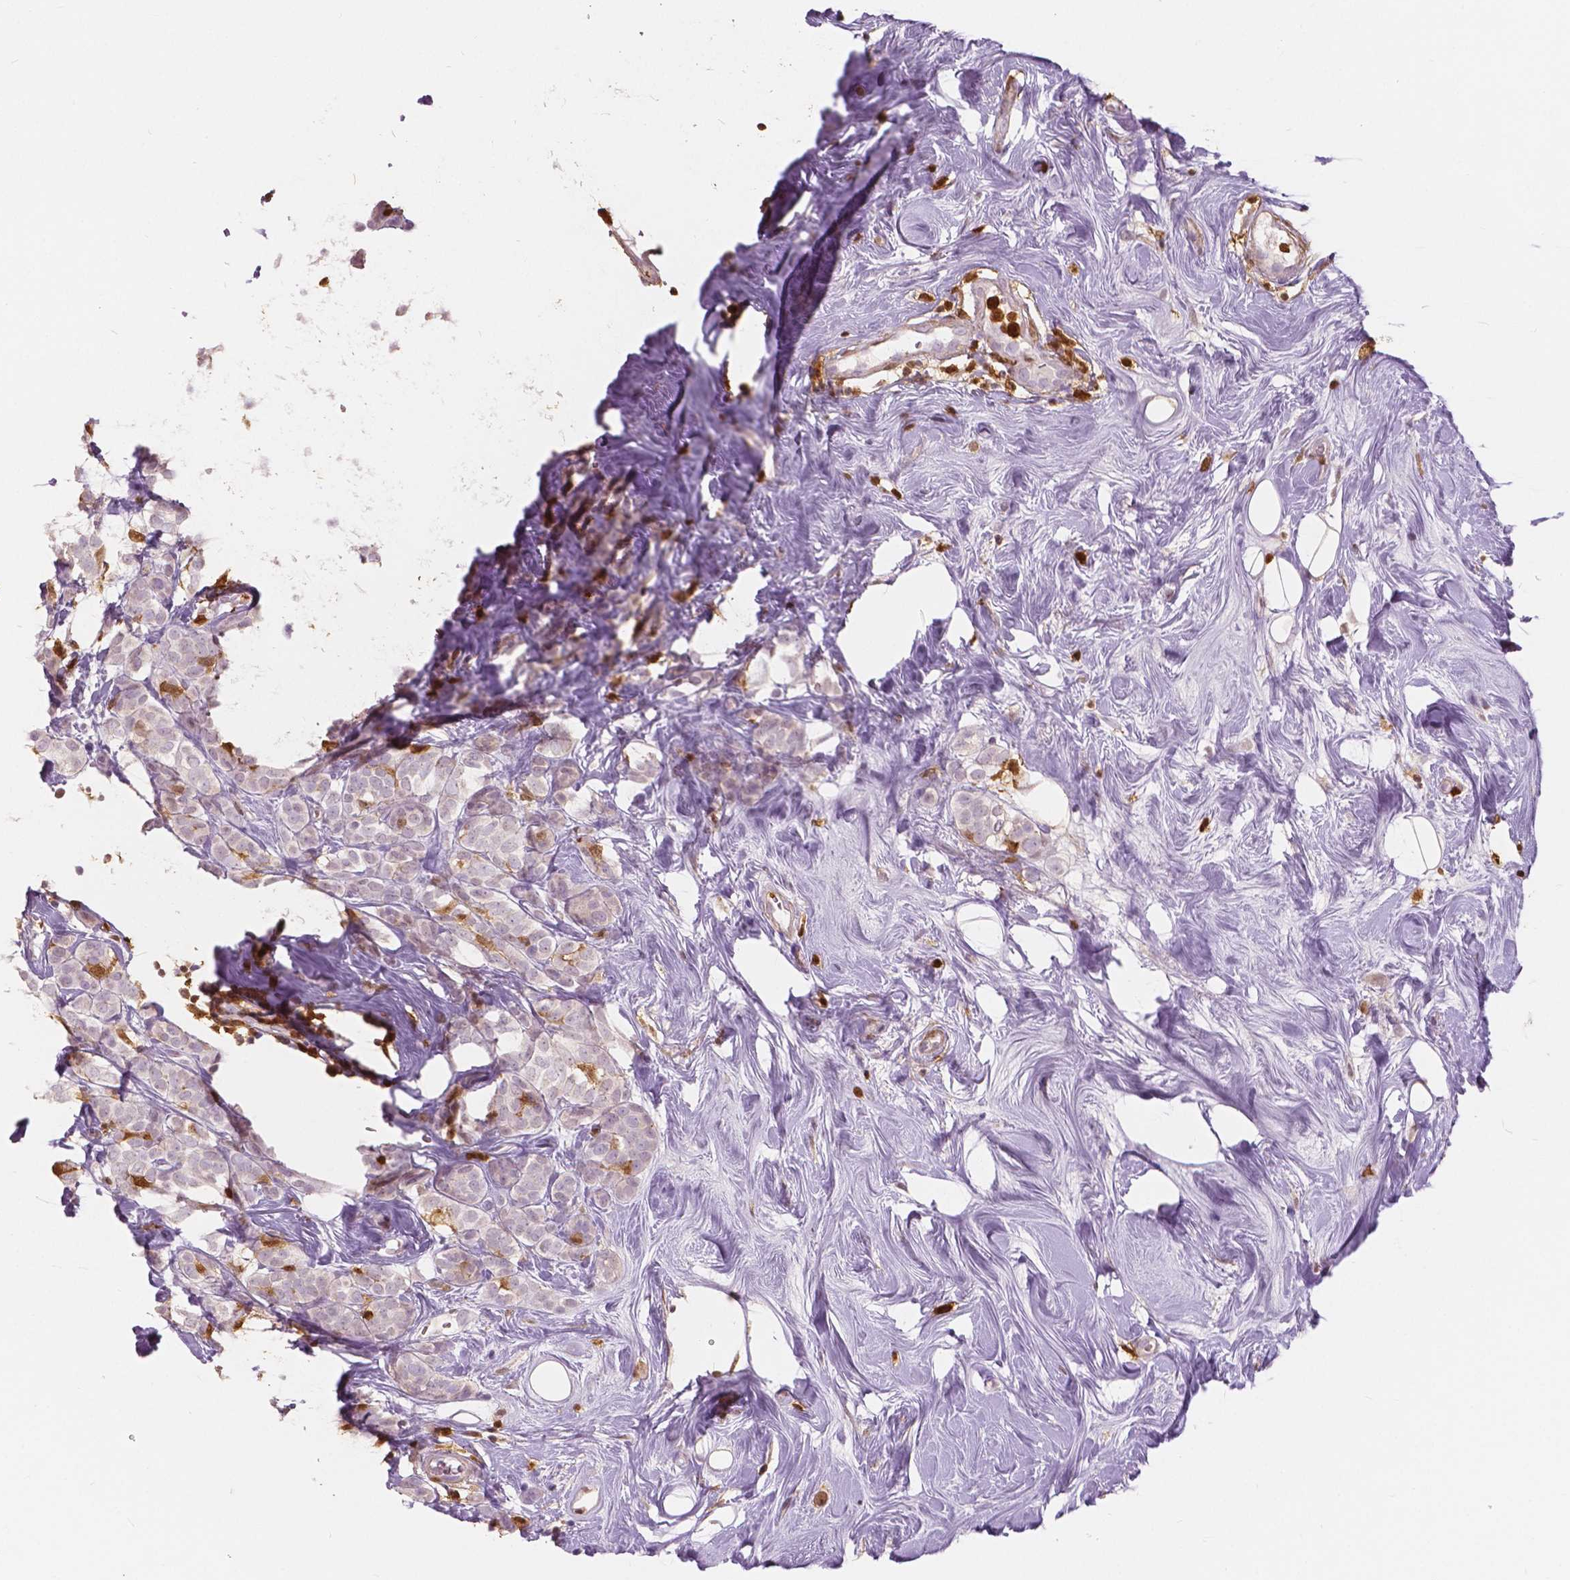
{"staining": {"intensity": "negative", "quantity": "none", "location": "none"}, "tissue": "breast cancer", "cell_type": "Tumor cells", "image_type": "cancer", "snomed": [{"axis": "morphology", "description": "Lobular carcinoma"}, {"axis": "topography", "description": "Breast"}], "caption": "Tumor cells are negative for protein expression in human breast lobular carcinoma. (DAB (3,3'-diaminobenzidine) IHC with hematoxylin counter stain).", "gene": "S100A4", "patient": {"sex": "female", "age": 49}}